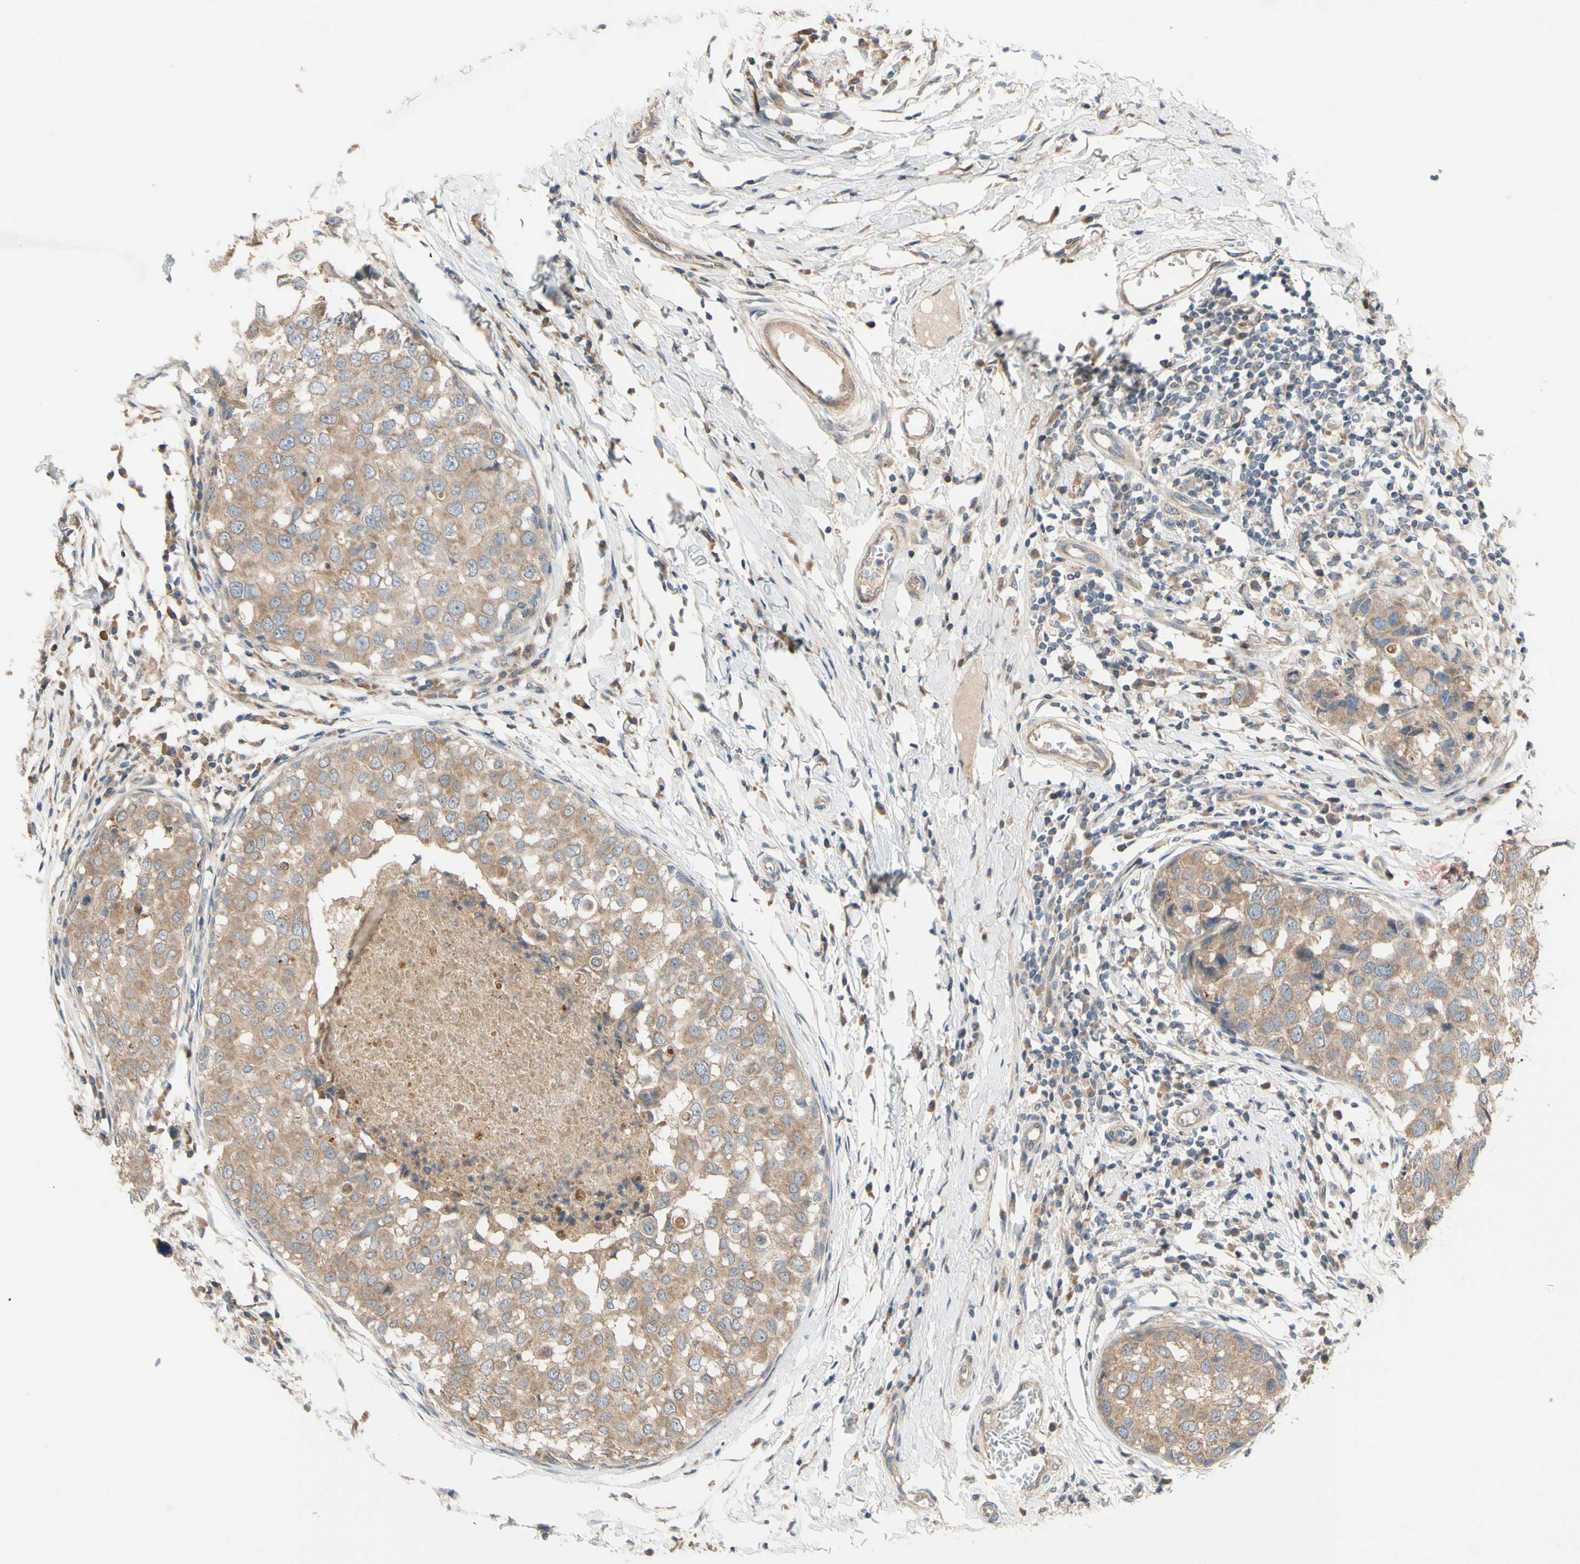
{"staining": {"intensity": "moderate", "quantity": ">75%", "location": "cytoplasmic/membranous"}, "tissue": "breast cancer", "cell_type": "Tumor cells", "image_type": "cancer", "snomed": [{"axis": "morphology", "description": "Duct carcinoma"}, {"axis": "topography", "description": "Breast"}], "caption": "Protein analysis of breast cancer (infiltrating ductal carcinoma) tissue reveals moderate cytoplasmic/membranous expression in about >75% of tumor cells.", "gene": "MBTPS2", "patient": {"sex": "female", "age": 27}}